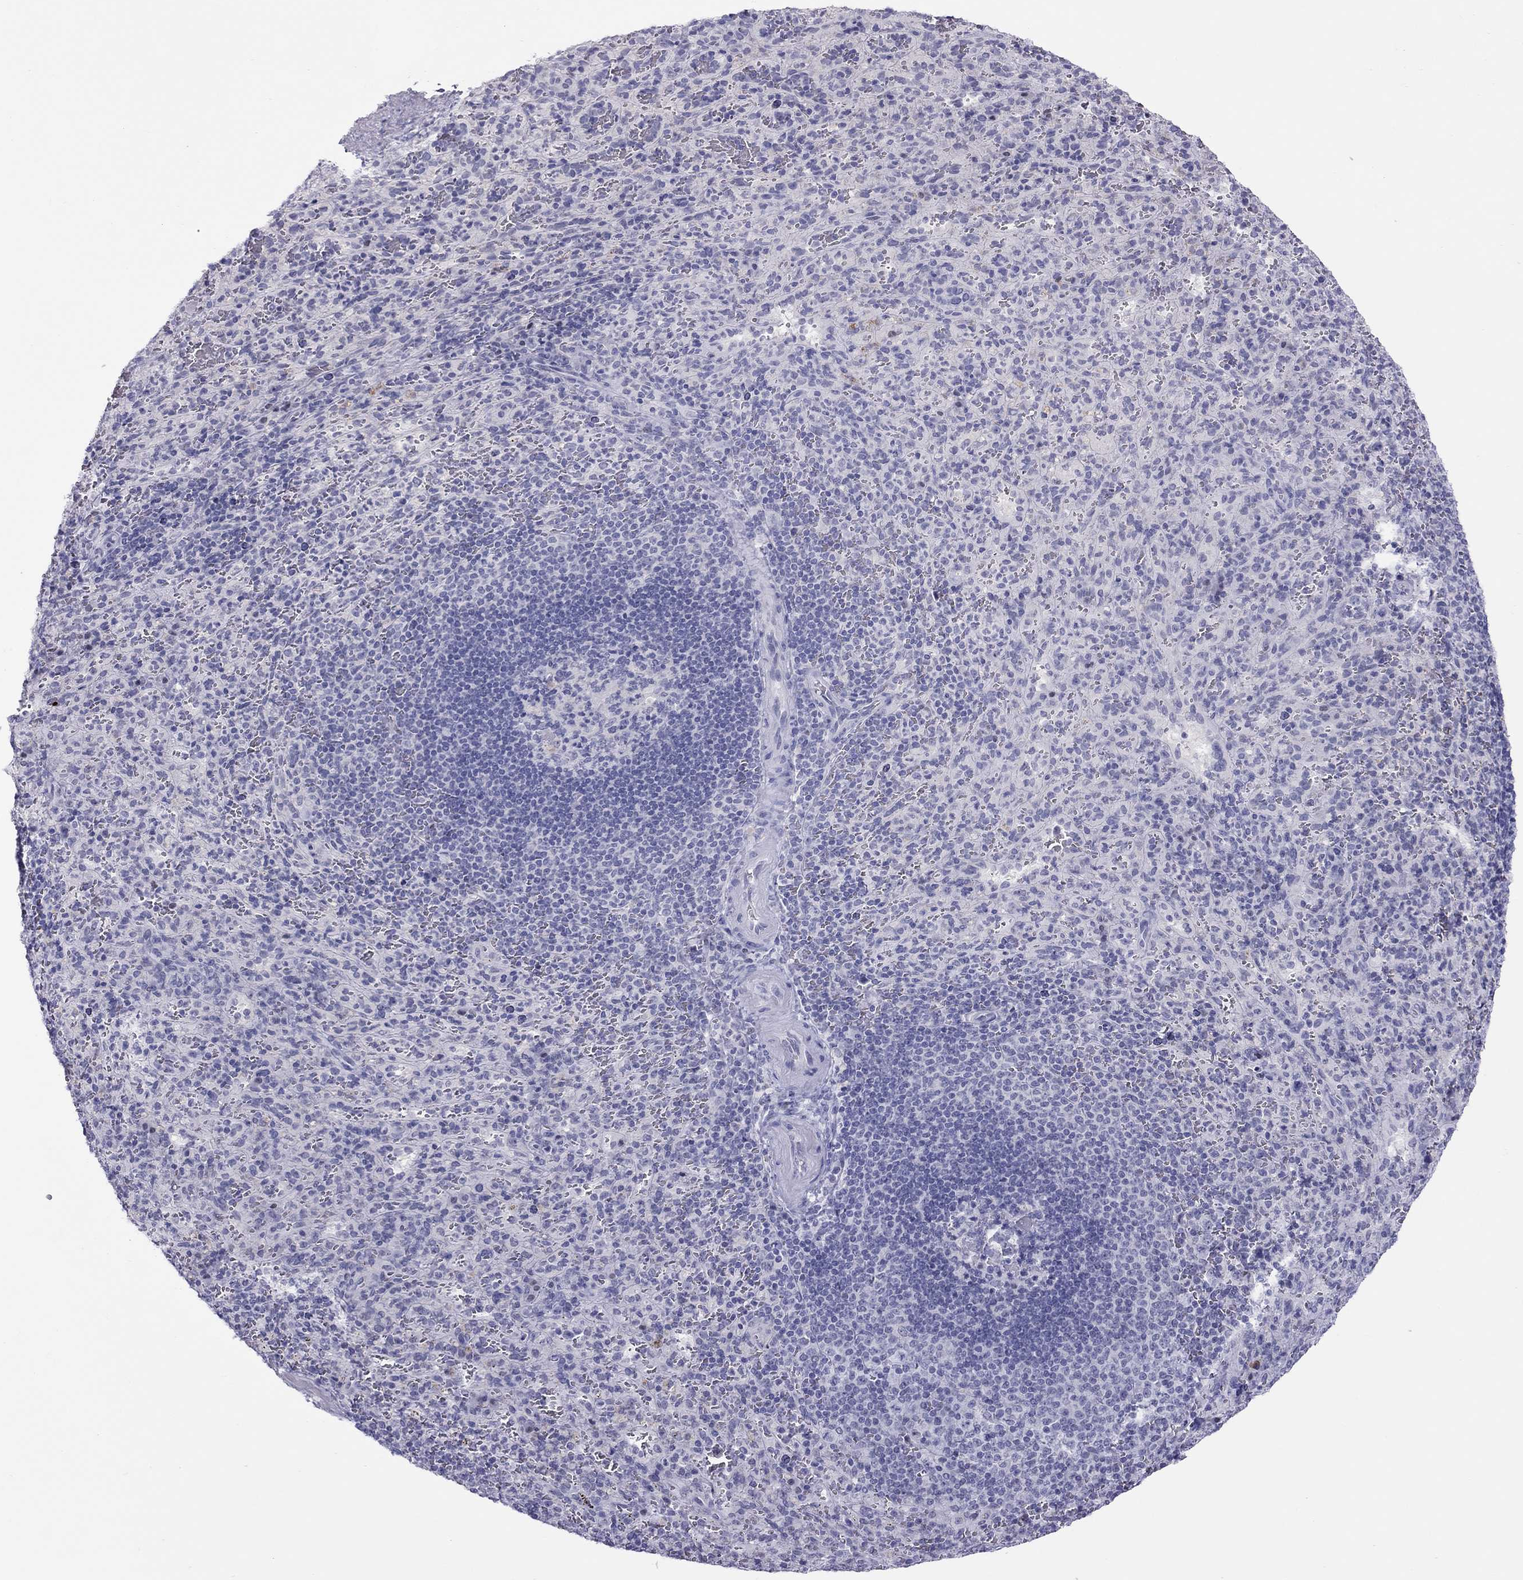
{"staining": {"intensity": "negative", "quantity": "none", "location": "none"}, "tissue": "spleen", "cell_type": "Cells in red pulp", "image_type": "normal", "snomed": [{"axis": "morphology", "description": "Normal tissue, NOS"}, {"axis": "topography", "description": "Spleen"}], "caption": "The image reveals no significant staining in cells in red pulp of spleen.", "gene": "CHRNB3", "patient": {"sex": "male", "age": 57}}